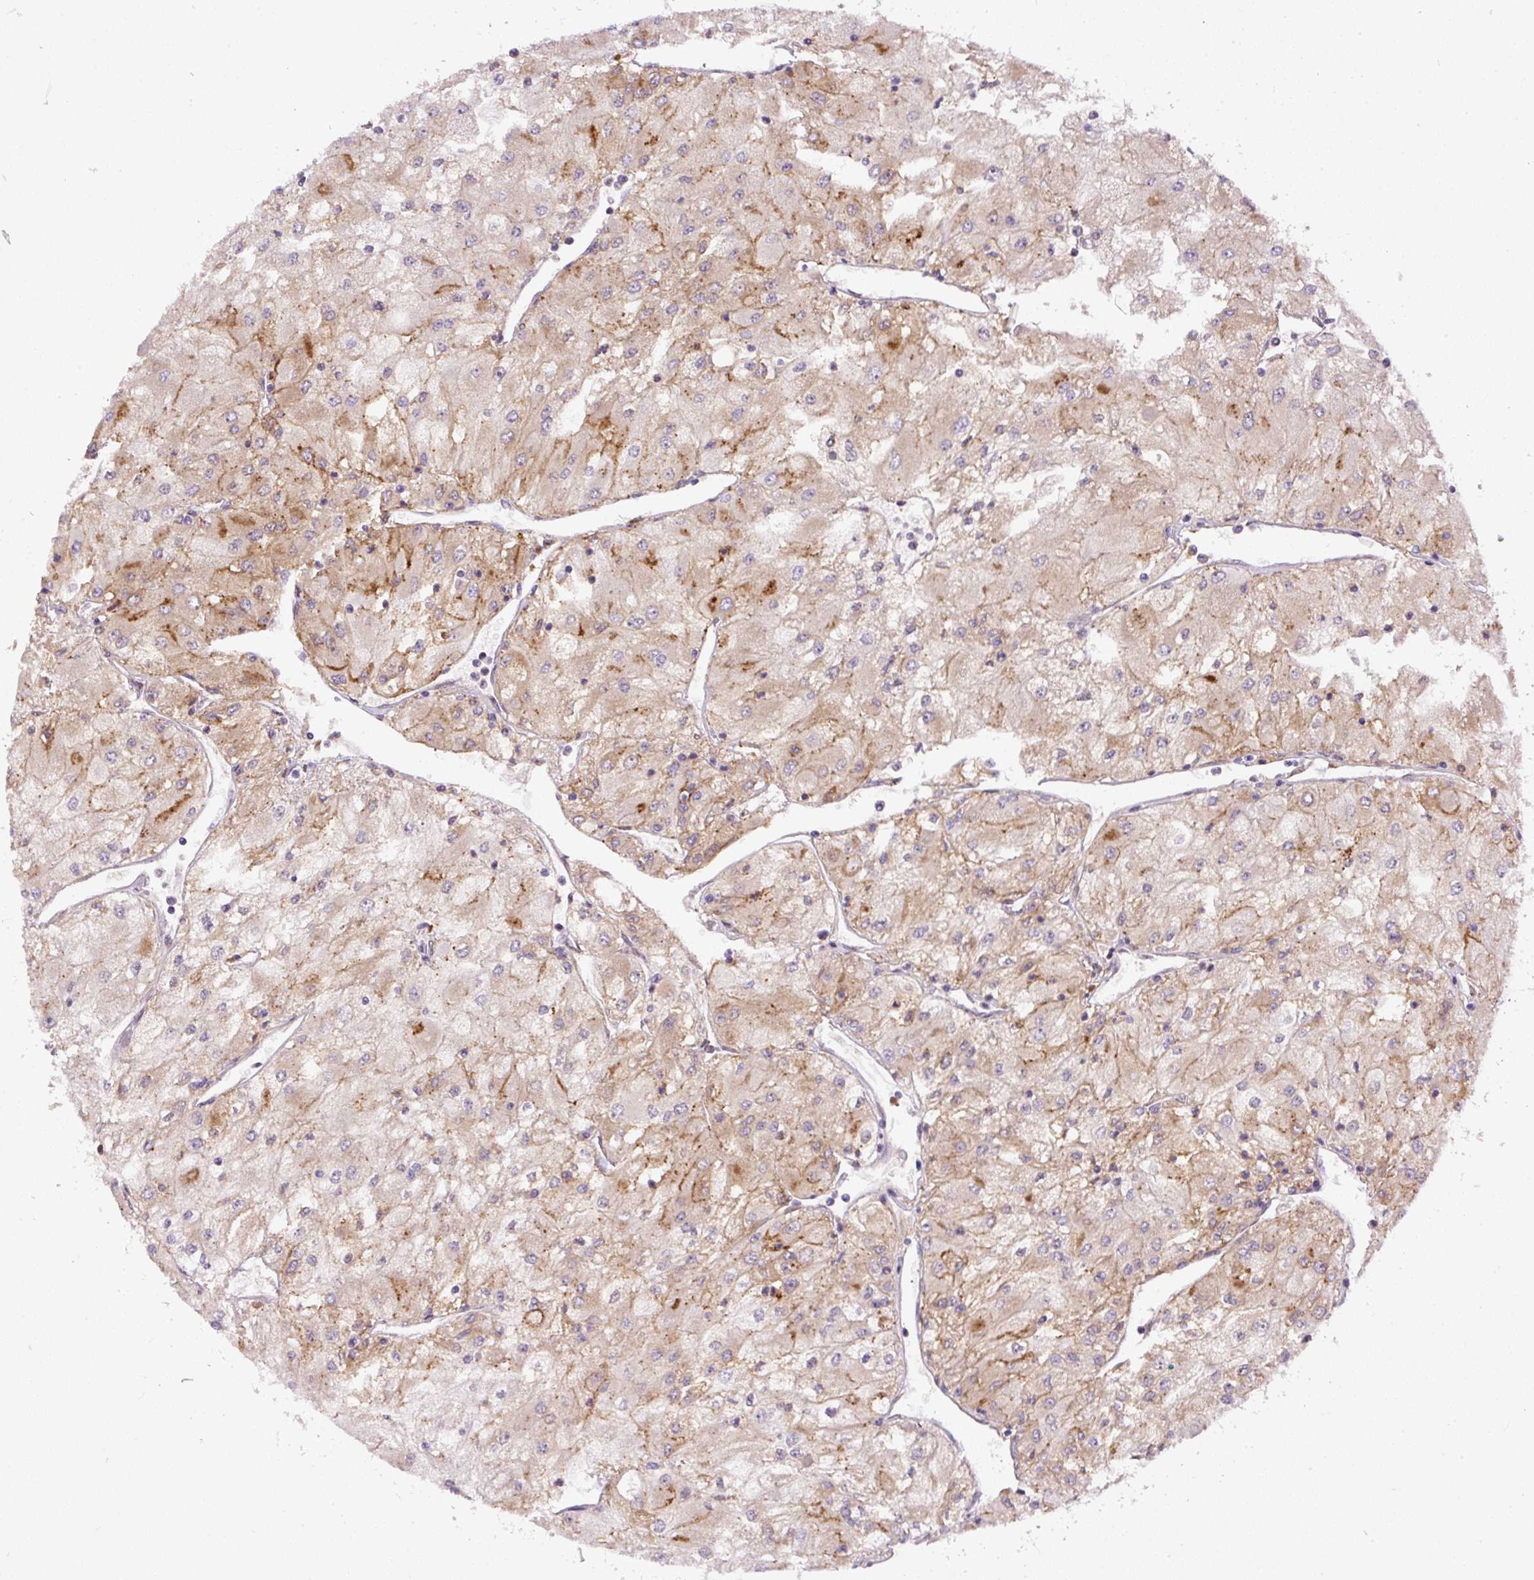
{"staining": {"intensity": "moderate", "quantity": "25%-75%", "location": "cytoplasmic/membranous"}, "tissue": "renal cancer", "cell_type": "Tumor cells", "image_type": "cancer", "snomed": [{"axis": "morphology", "description": "Adenocarcinoma, NOS"}, {"axis": "topography", "description": "Kidney"}], "caption": "Immunohistochemical staining of renal cancer exhibits medium levels of moderate cytoplasmic/membranous staining in about 25%-75% of tumor cells. (brown staining indicates protein expression, while blue staining denotes nuclei).", "gene": "DAPK1", "patient": {"sex": "male", "age": 80}}